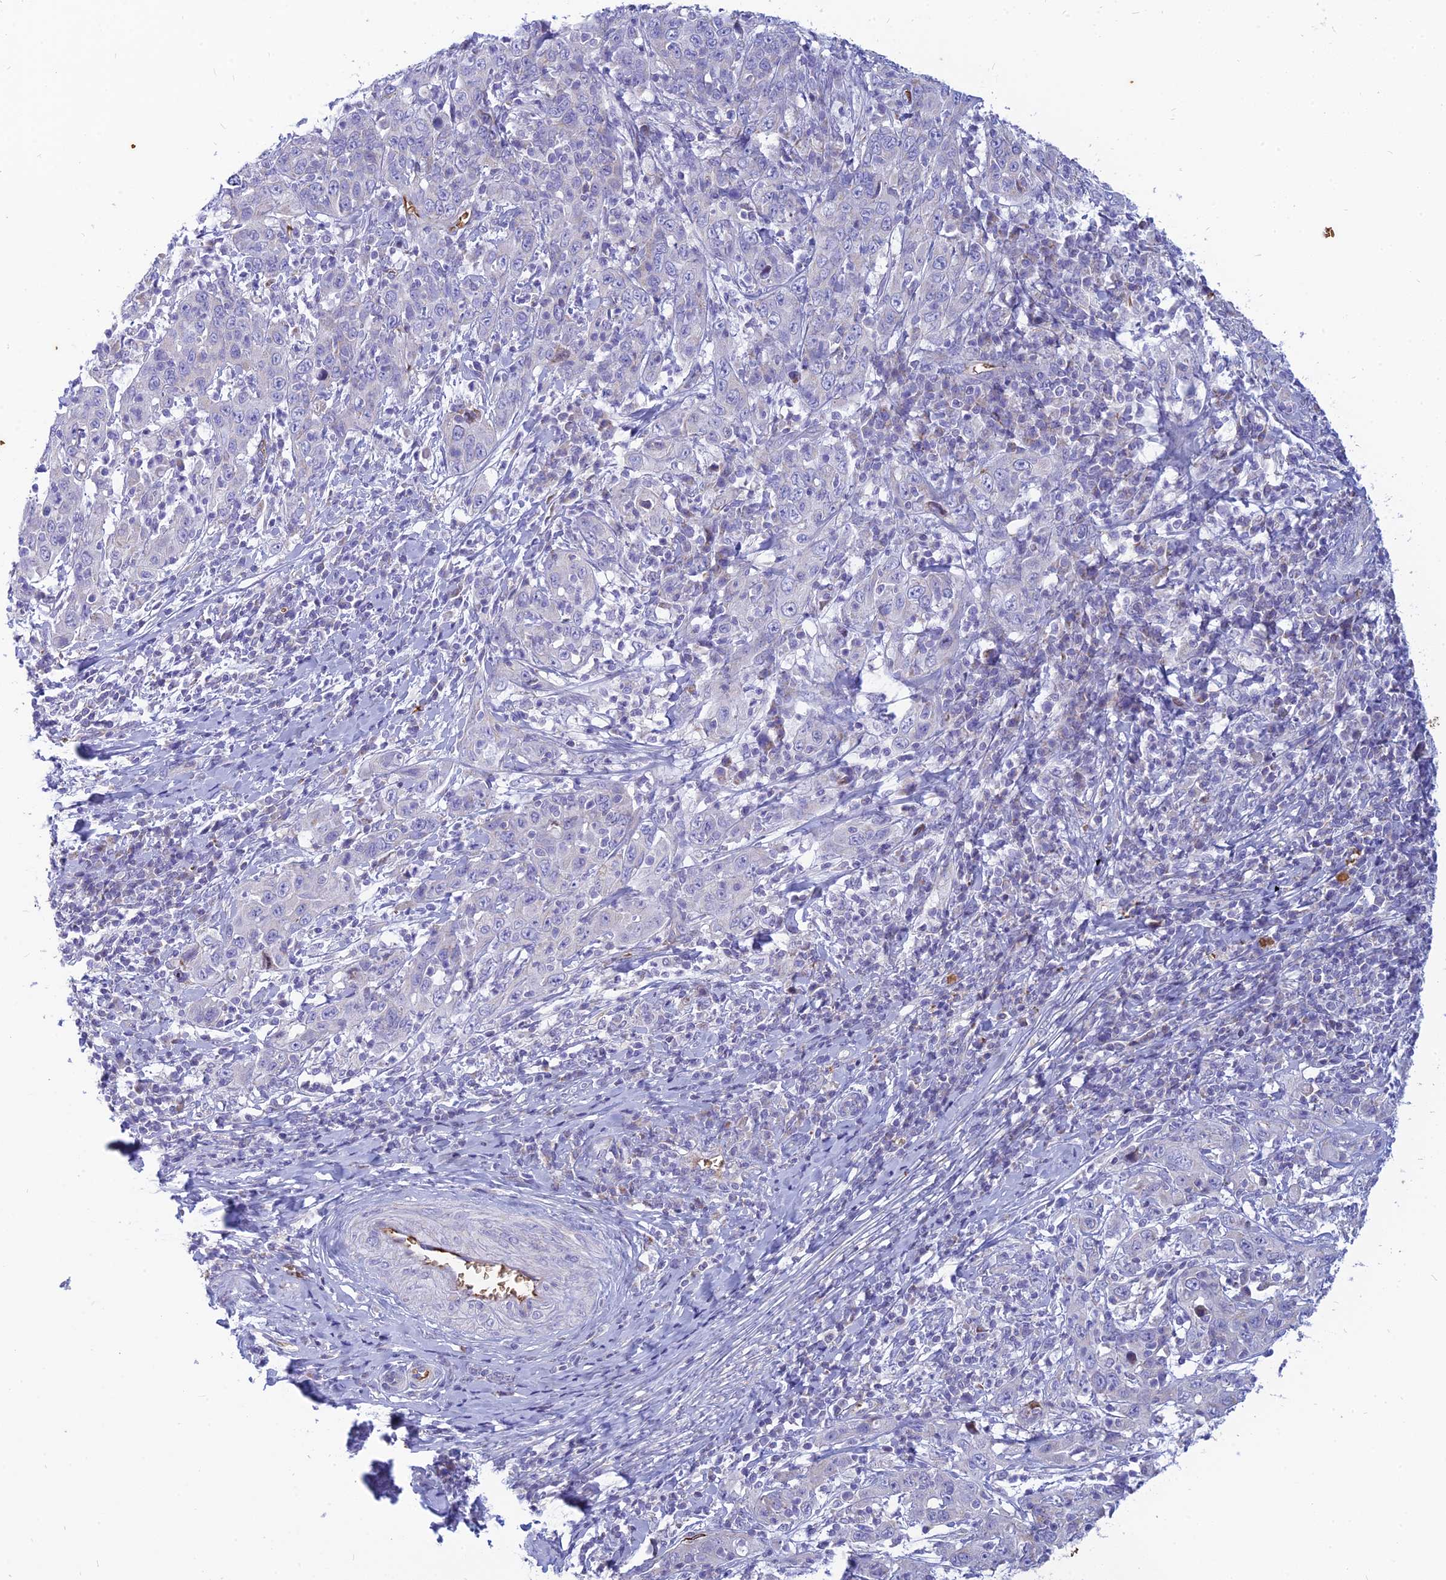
{"staining": {"intensity": "negative", "quantity": "none", "location": "none"}, "tissue": "cervical cancer", "cell_type": "Tumor cells", "image_type": "cancer", "snomed": [{"axis": "morphology", "description": "Squamous cell carcinoma, NOS"}, {"axis": "topography", "description": "Cervix"}], "caption": "Squamous cell carcinoma (cervical) was stained to show a protein in brown. There is no significant expression in tumor cells. The staining is performed using DAB brown chromogen with nuclei counter-stained in using hematoxylin.", "gene": "HHAT", "patient": {"sex": "female", "age": 46}}